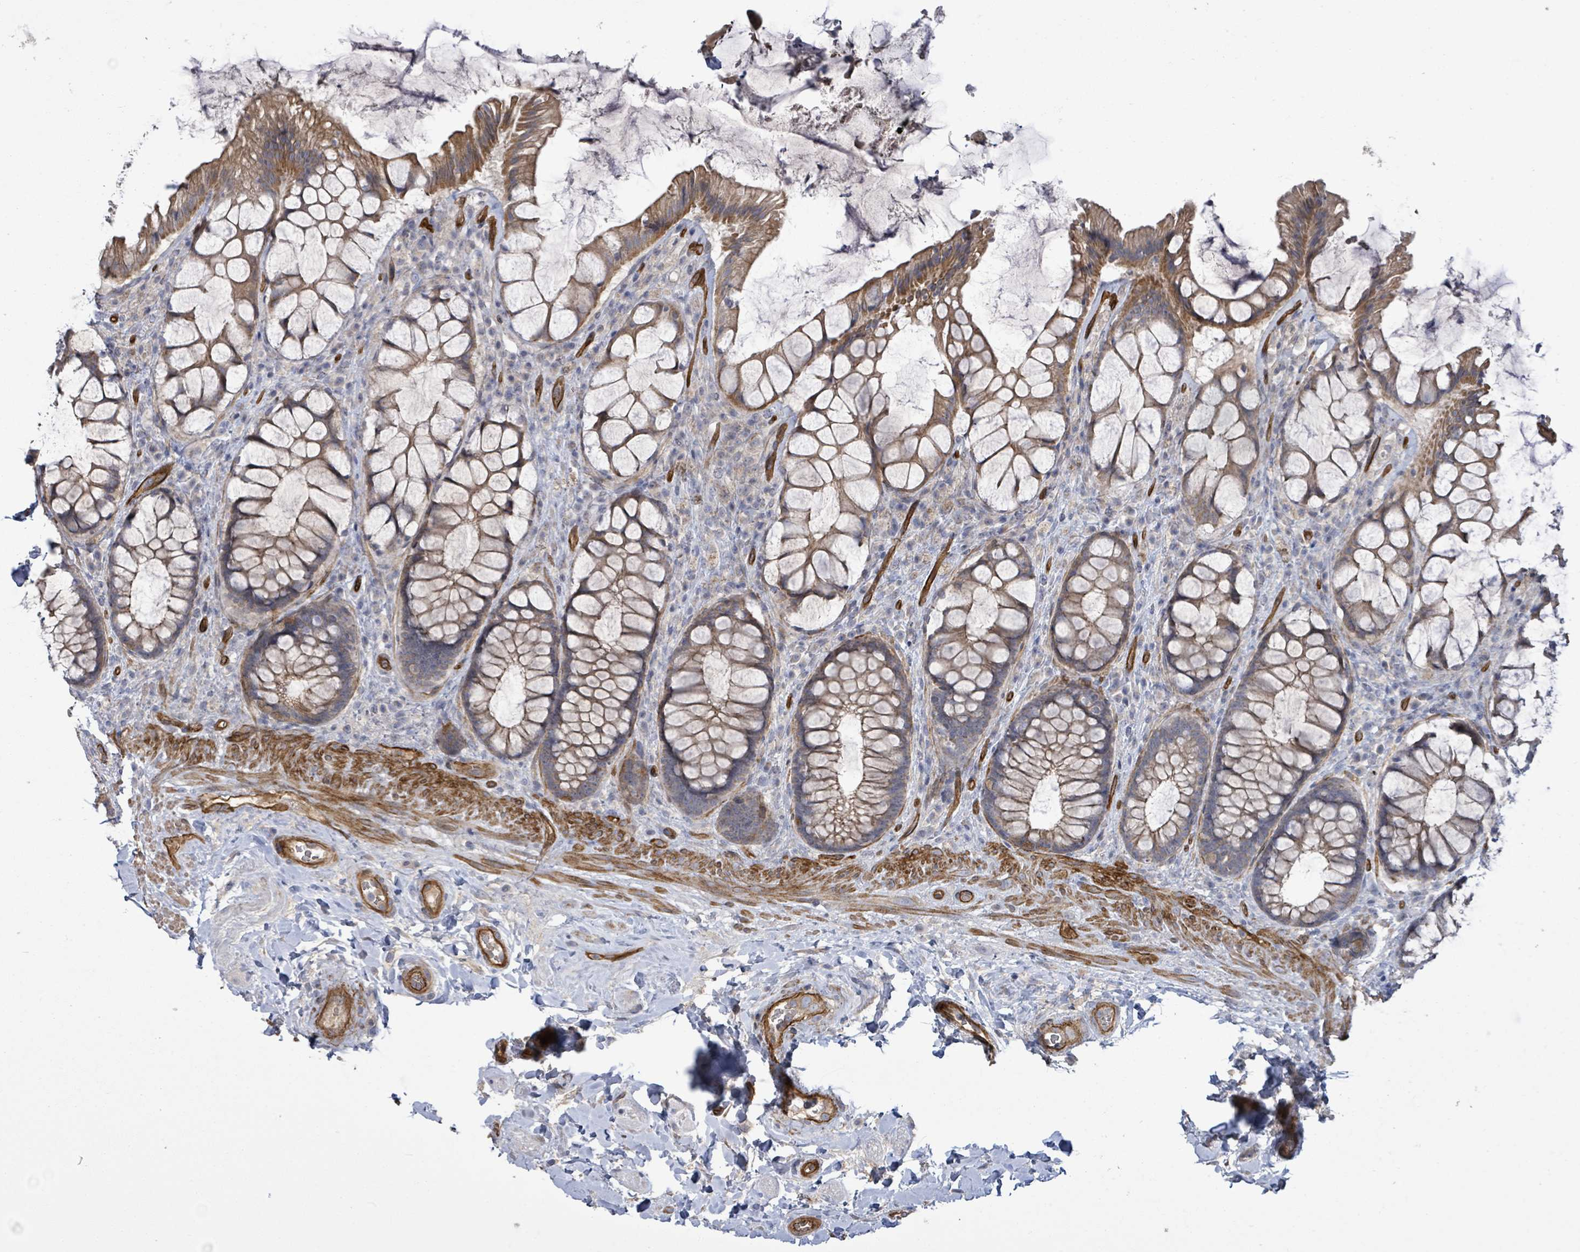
{"staining": {"intensity": "weak", "quantity": ">75%", "location": "cytoplasmic/membranous"}, "tissue": "rectum", "cell_type": "Glandular cells", "image_type": "normal", "snomed": [{"axis": "morphology", "description": "Normal tissue, NOS"}, {"axis": "topography", "description": "Rectum"}], "caption": "IHC staining of normal rectum, which displays low levels of weak cytoplasmic/membranous staining in approximately >75% of glandular cells indicating weak cytoplasmic/membranous protein staining. The staining was performed using DAB (brown) for protein detection and nuclei were counterstained in hematoxylin (blue).", "gene": "KANK3", "patient": {"sex": "female", "age": 58}}